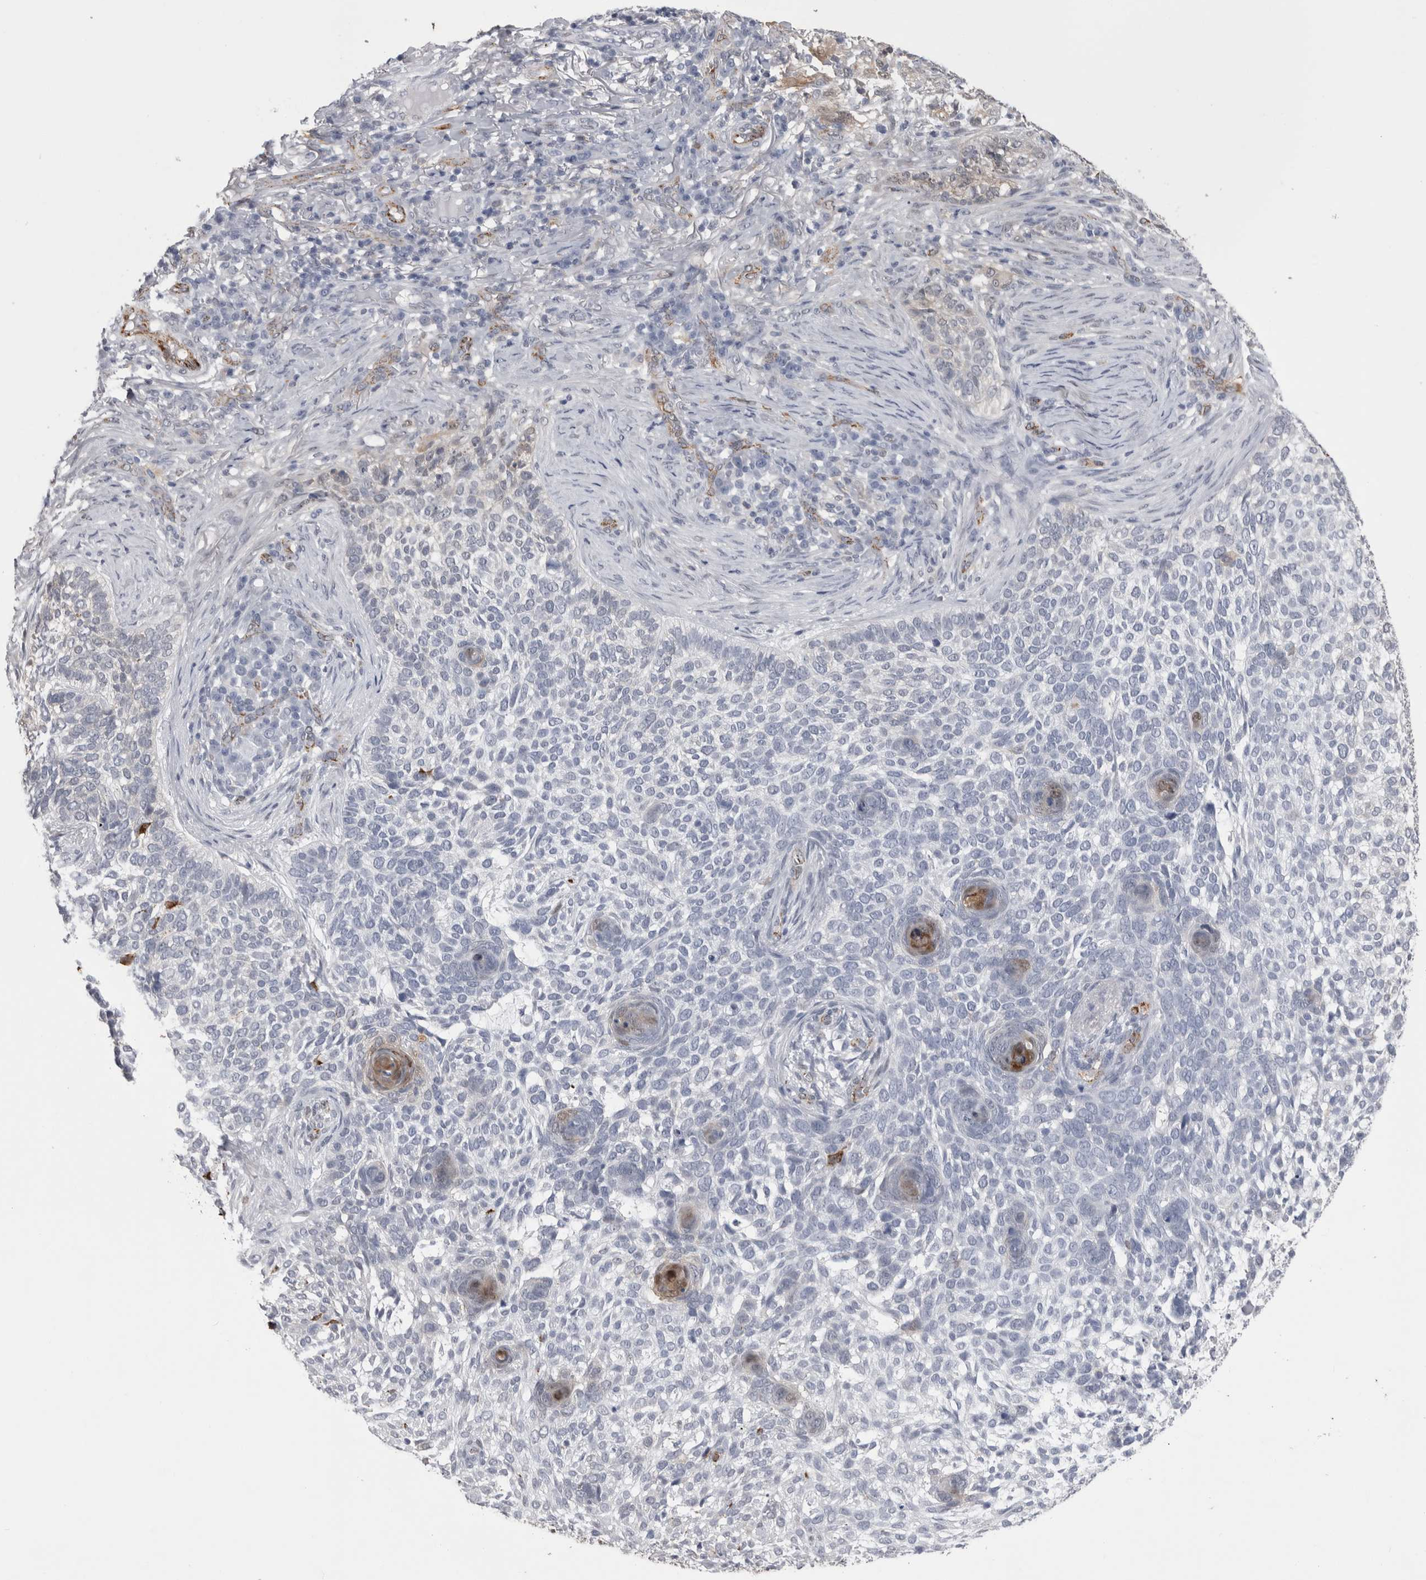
{"staining": {"intensity": "negative", "quantity": "none", "location": "none"}, "tissue": "skin cancer", "cell_type": "Tumor cells", "image_type": "cancer", "snomed": [{"axis": "morphology", "description": "Basal cell carcinoma"}, {"axis": "topography", "description": "Skin"}], "caption": "Immunohistochemistry of human skin cancer (basal cell carcinoma) shows no positivity in tumor cells.", "gene": "ACOT7", "patient": {"sex": "female", "age": 64}}